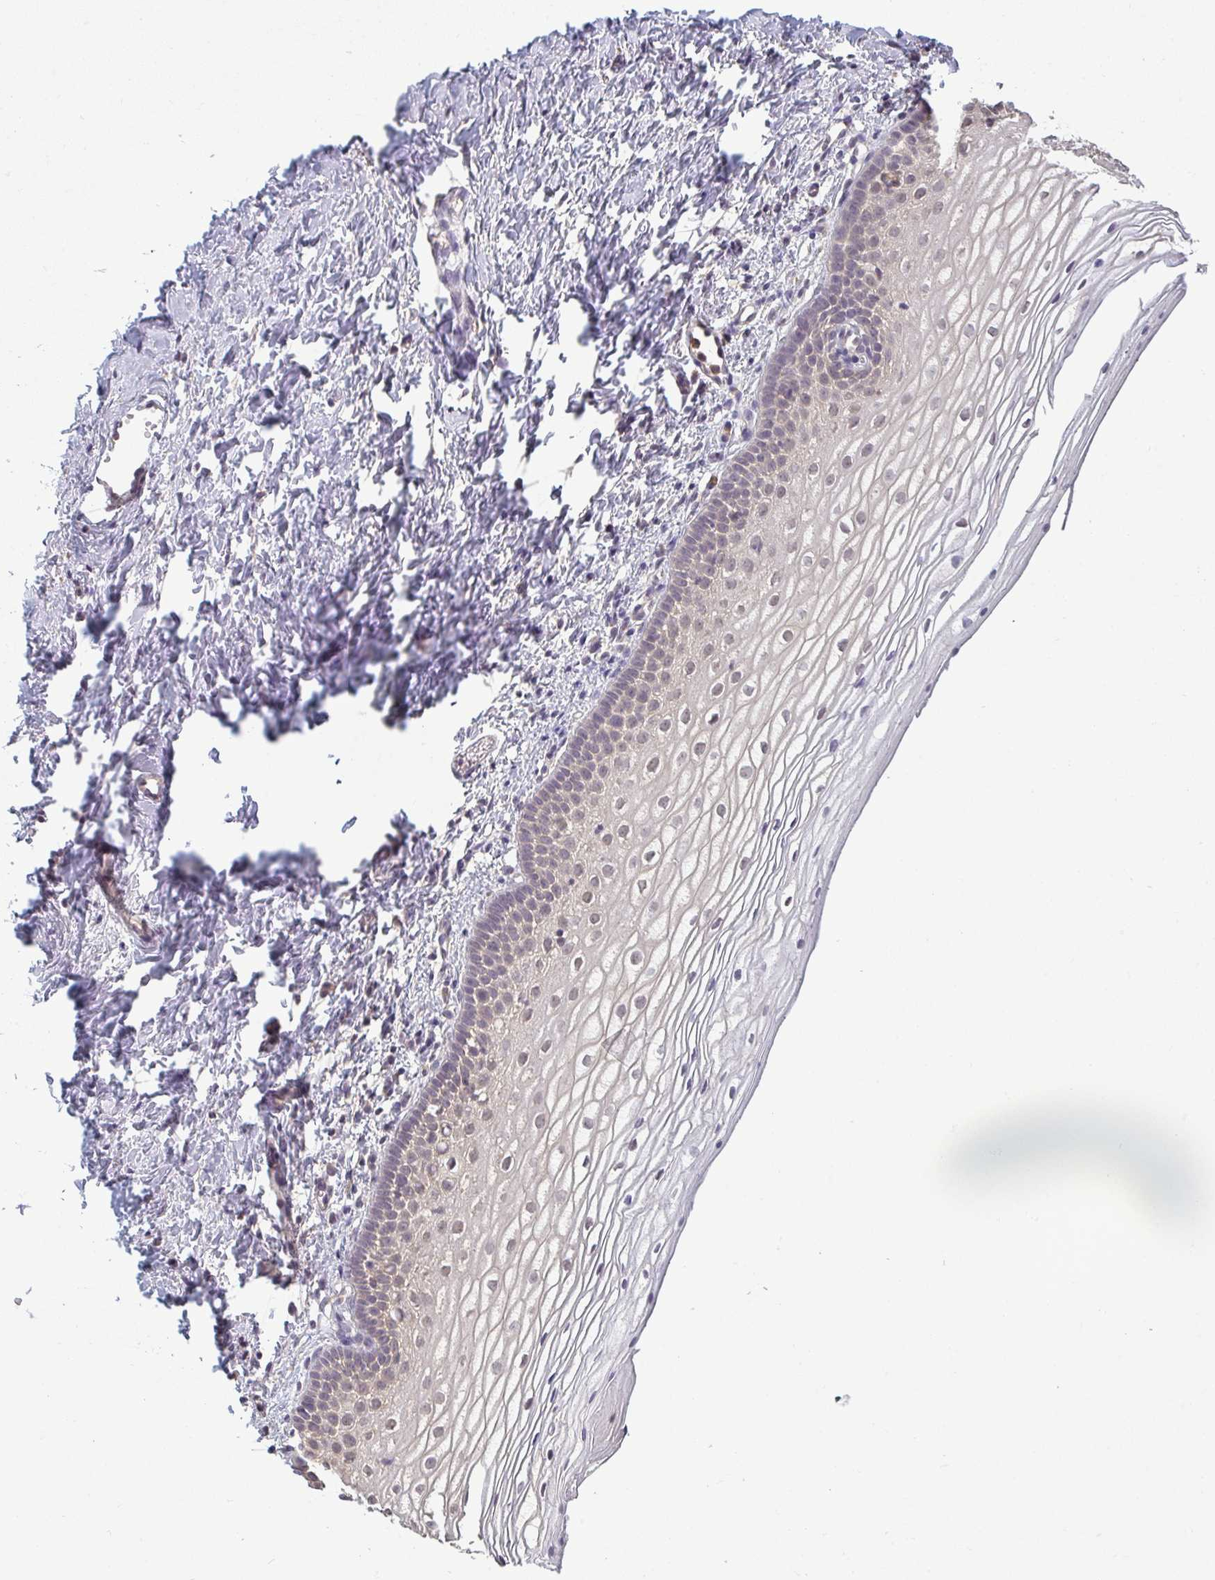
{"staining": {"intensity": "negative", "quantity": "none", "location": "none"}, "tissue": "vagina", "cell_type": "Squamous epithelial cells", "image_type": "normal", "snomed": [{"axis": "morphology", "description": "Normal tissue, NOS"}, {"axis": "topography", "description": "Vagina"}], "caption": "Immunohistochemistry (IHC) histopathology image of unremarkable vagina: human vagina stained with DAB (3,3'-diaminobenzidine) demonstrates no significant protein positivity in squamous epithelial cells.", "gene": "CXCR1", "patient": {"sex": "female", "age": 56}}